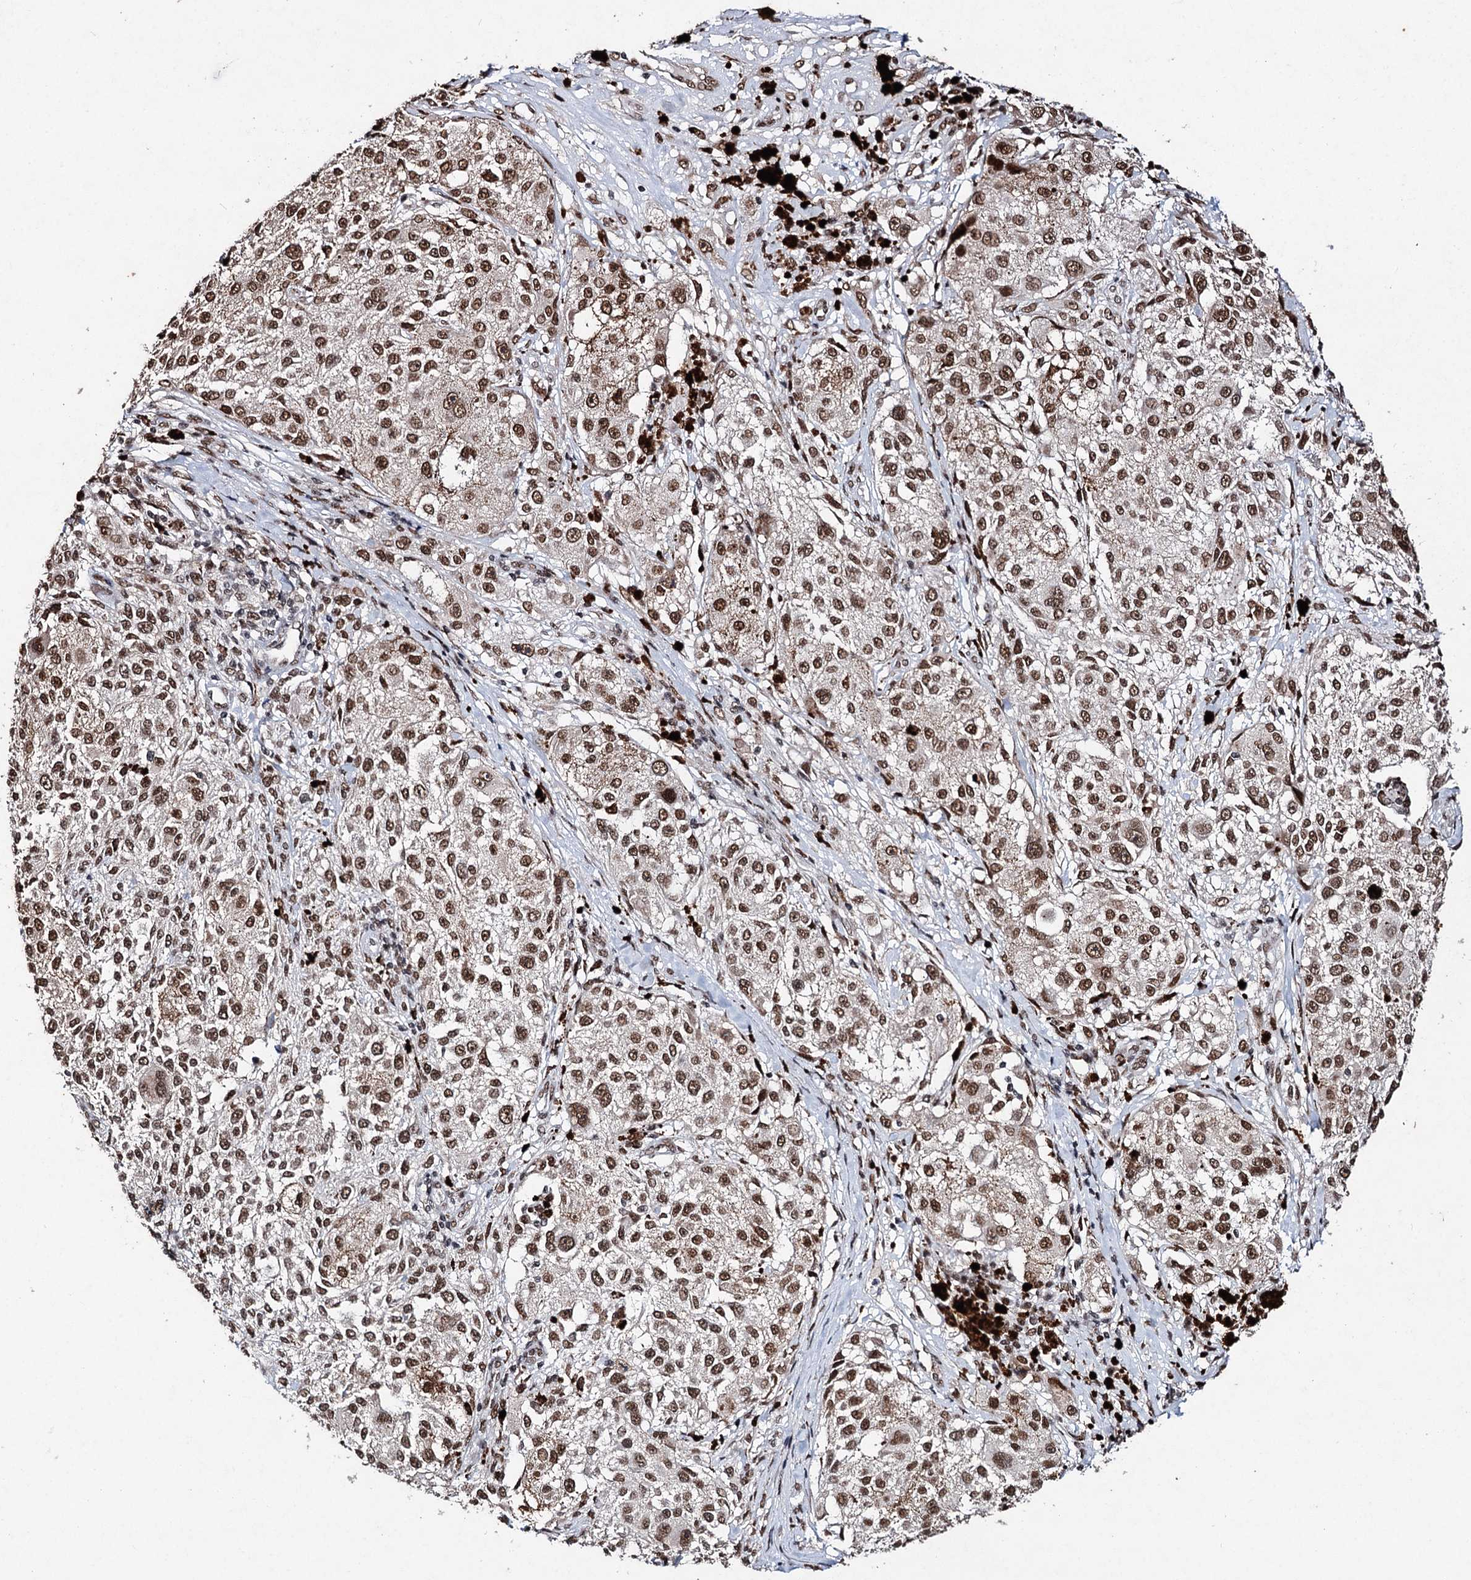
{"staining": {"intensity": "moderate", "quantity": ">75%", "location": "nuclear"}, "tissue": "melanoma", "cell_type": "Tumor cells", "image_type": "cancer", "snomed": [{"axis": "morphology", "description": "Necrosis, NOS"}, {"axis": "morphology", "description": "Malignant melanoma, NOS"}, {"axis": "topography", "description": "Skin"}], "caption": "Immunohistochemistry of malignant melanoma exhibits medium levels of moderate nuclear expression in about >75% of tumor cells. (DAB = brown stain, brightfield microscopy at high magnification).", "gene": "MATR3", "patient": {"sex": "female", "age": 87}}